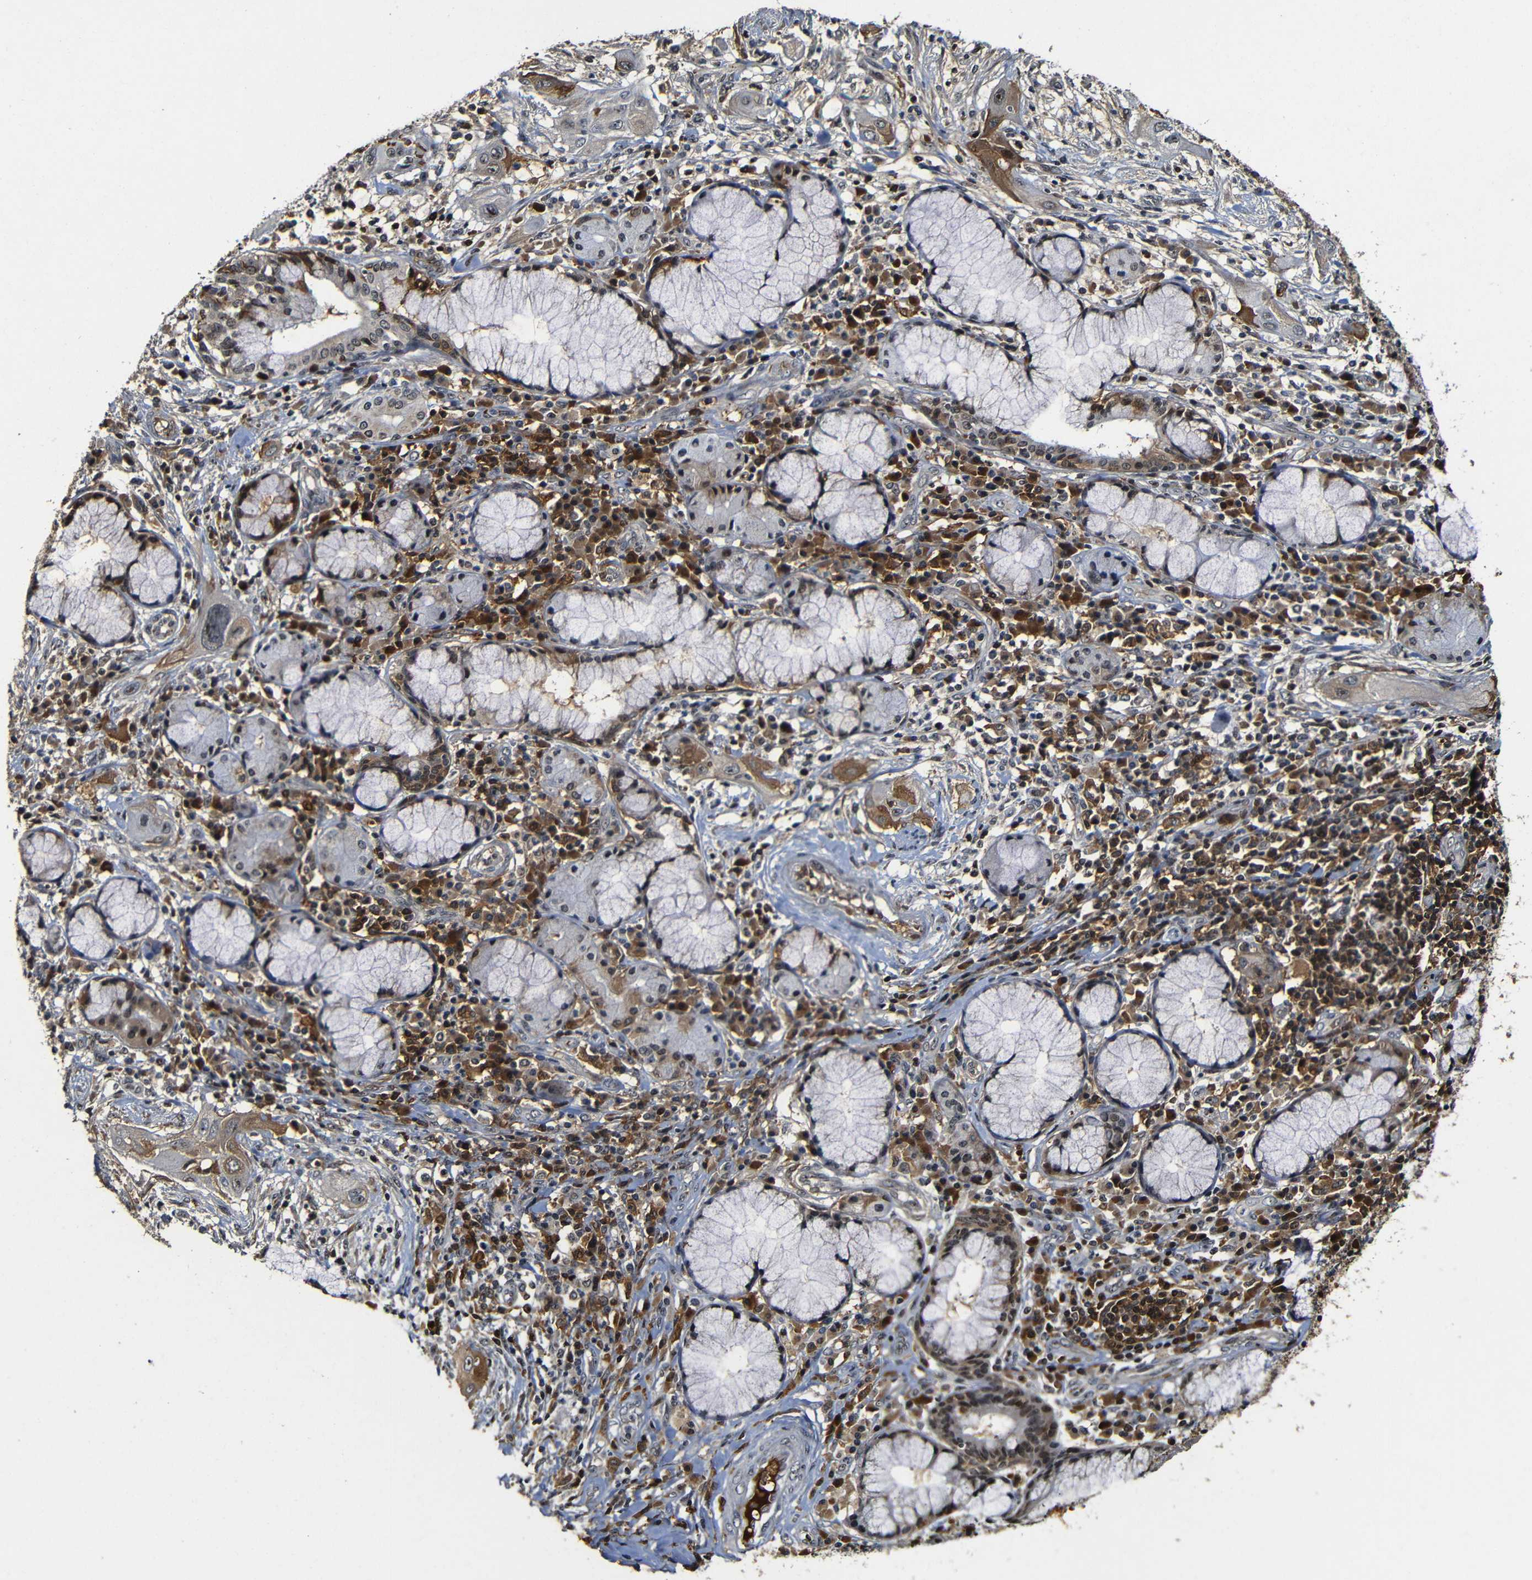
{"staining": {"intensity": "moderate", "quantity": "25%-75%", "location": "cytoplasmic/membranous"}, "tissue": "lung cancer", "cell_type": "Tumor cells", "image_type": "cancer", "snomed": [{"axis": "morphology", "description": "Squamous cell carcinoma, NOS"}, {"axis": "topography", "description": "Lung"}], "caption": "DAB (3,3'-diaminobenzidine) immunohistochemical staining of lung cancer (squamous cell carcinoma) demonstrates moderate cytoplasmic/membranous protein expression in approximately 25%-75% of tumor cells. (brown staining indicates protein expression, while blue staining denotes nuclei).", "gene": "MYC", "patient": {"sex": "female", "age": 47}}